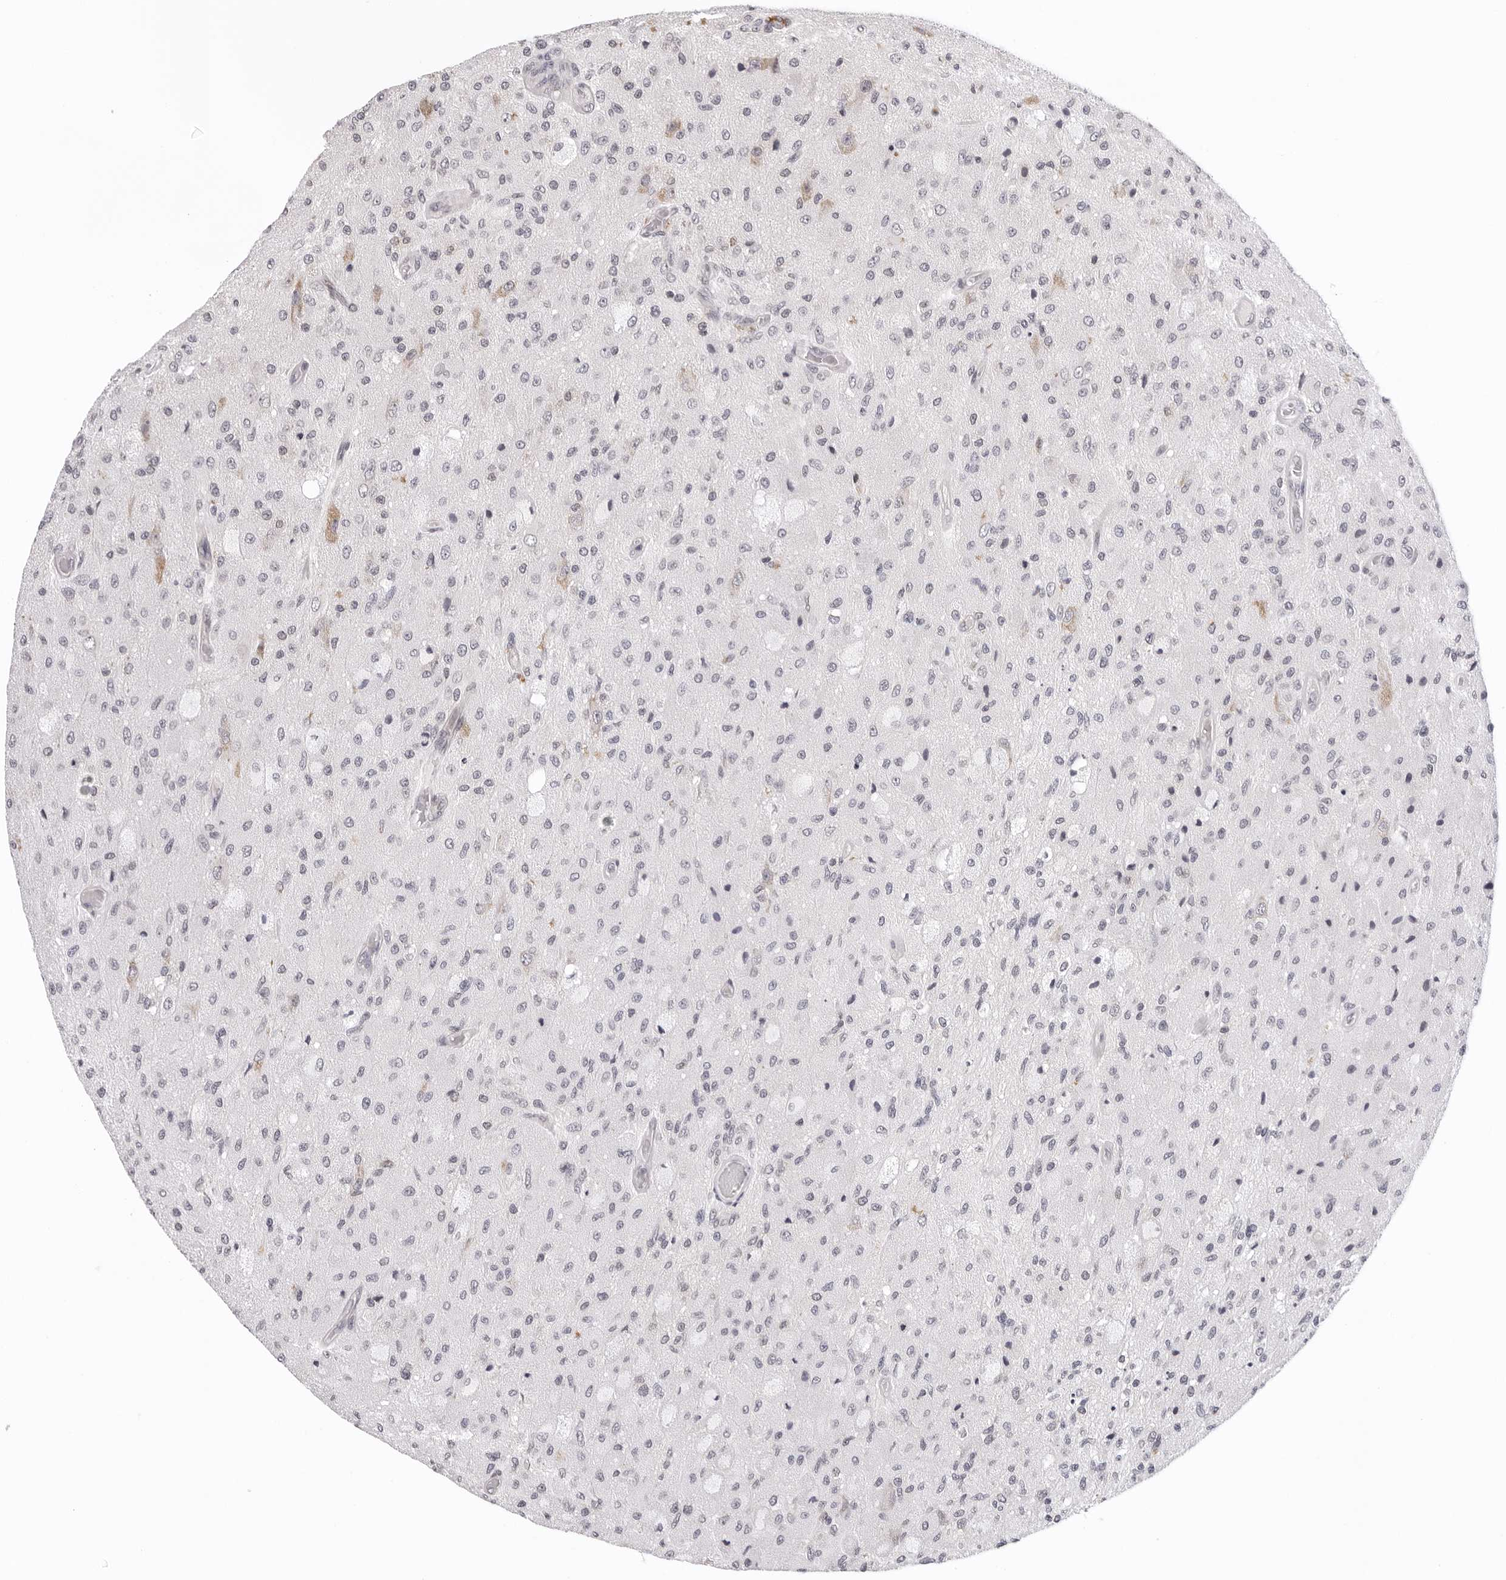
{"staining": {"intensity": "negative", "quantity": "none", "location": "none"}, "tissue": "glioma", "cell_type": "Tumor cells", "image_type": "cancer", "snomed": [{"axis": "morphology", "description": "Normal tissue, NOS"}, {"axis": "morphology", "description": "Glioma, malignant, High grade"}, {"axis": "topography", "description": "Cerebral cortex"}], "caption": "An image of high-grade glioma (malignant) stained for a protein shows no brown staining in tumor cells.", "gene": "IL17RA", "patient": {"sex": "male", "age": 77}}